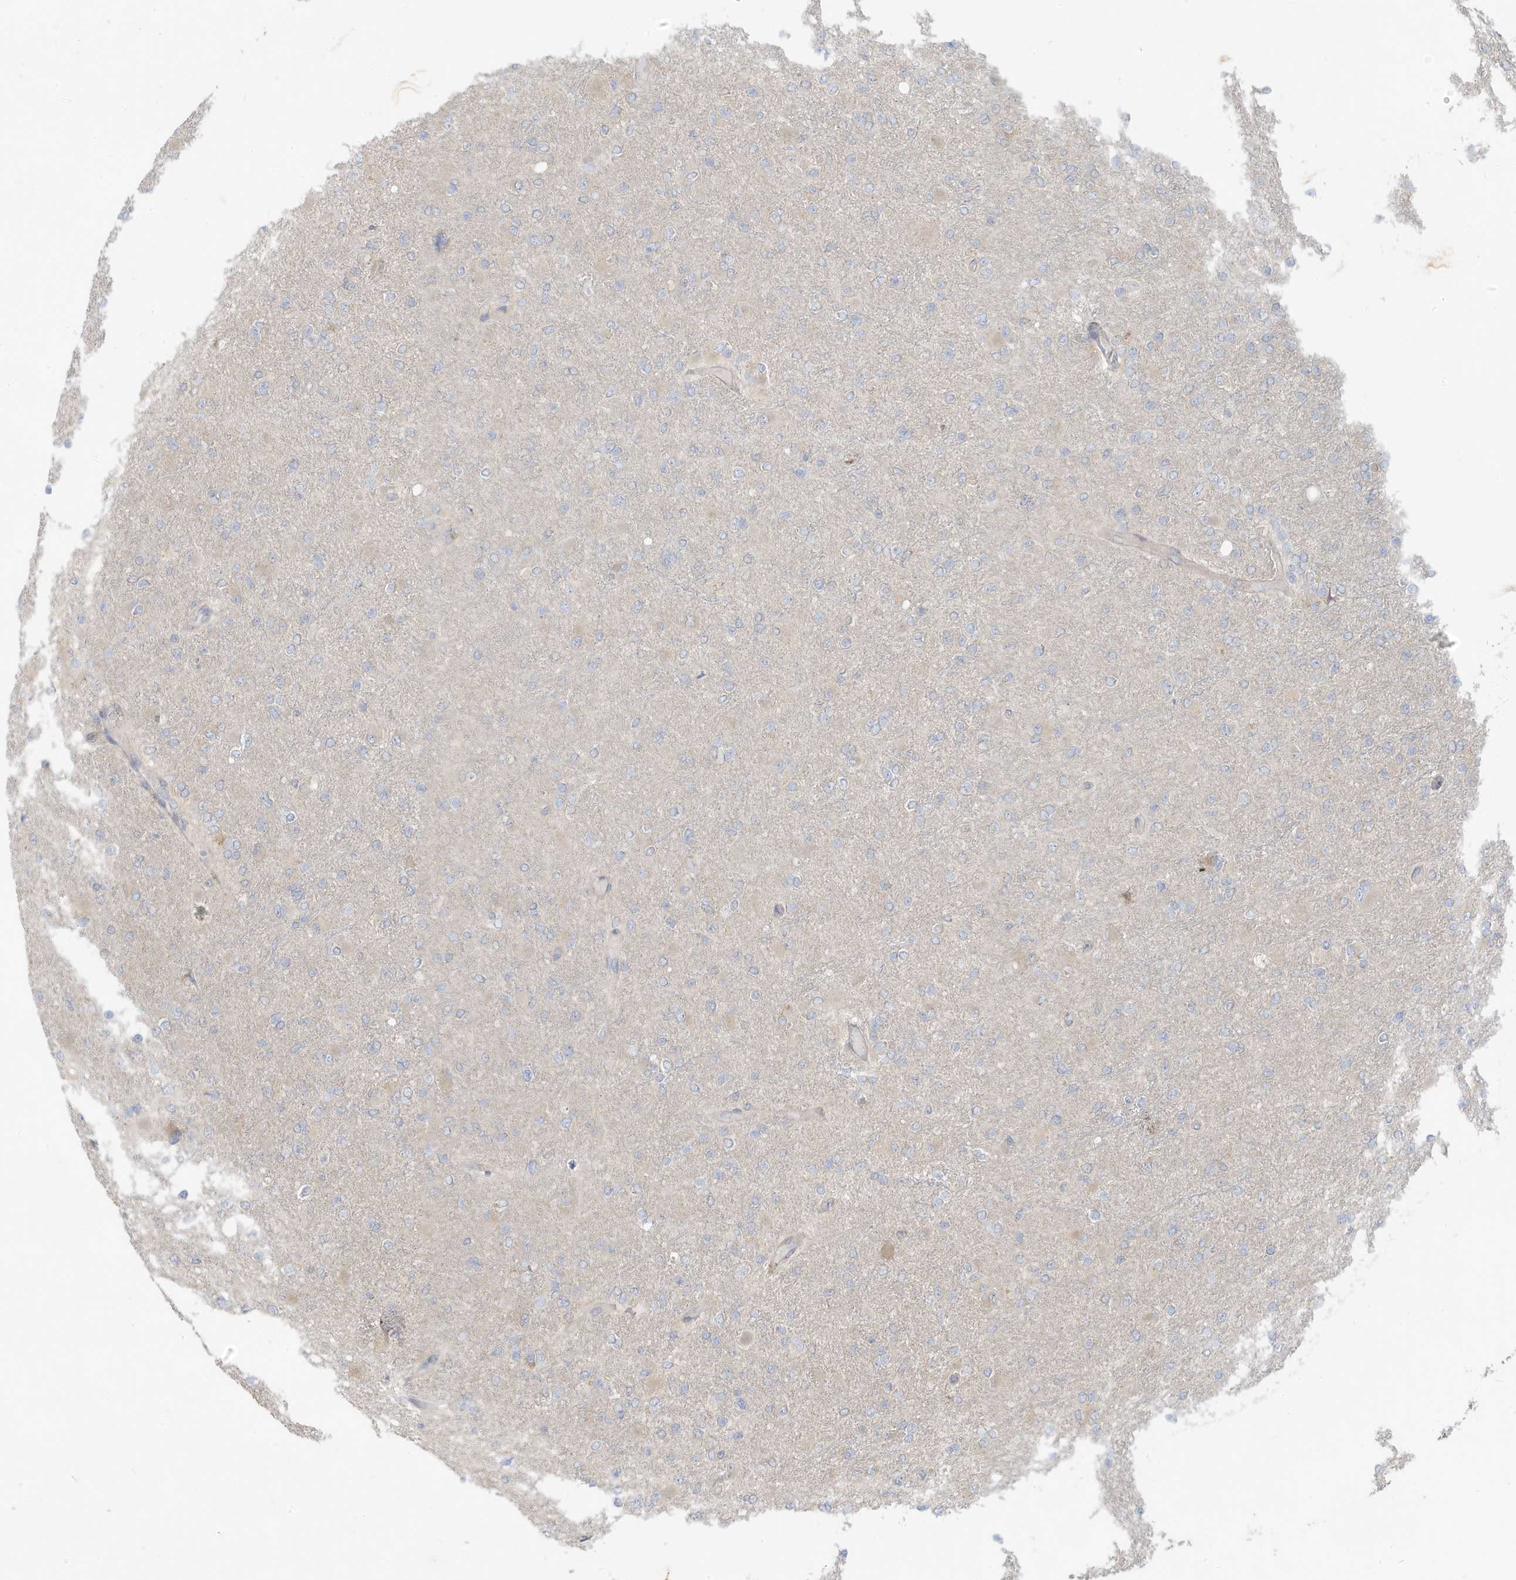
{"staining": {"intensity": "negative", "quantity": "none", "location": "none"}, "tissue": "glioma", "cell_type": "Tumor cells", "image_type": "cancer", "snomed": [{"axis": "morphology", "description": "Glioma, malignant, High grade"}, {"axis": "topography", "description": "Cerebral cortex"}], "caption": "Malignant high-grade glioma was stained to show a protein in brown. There is no significant staining in tumor cells.", "gene": "MCOLN1", "patient": {"sex": "female", "age": 36}}